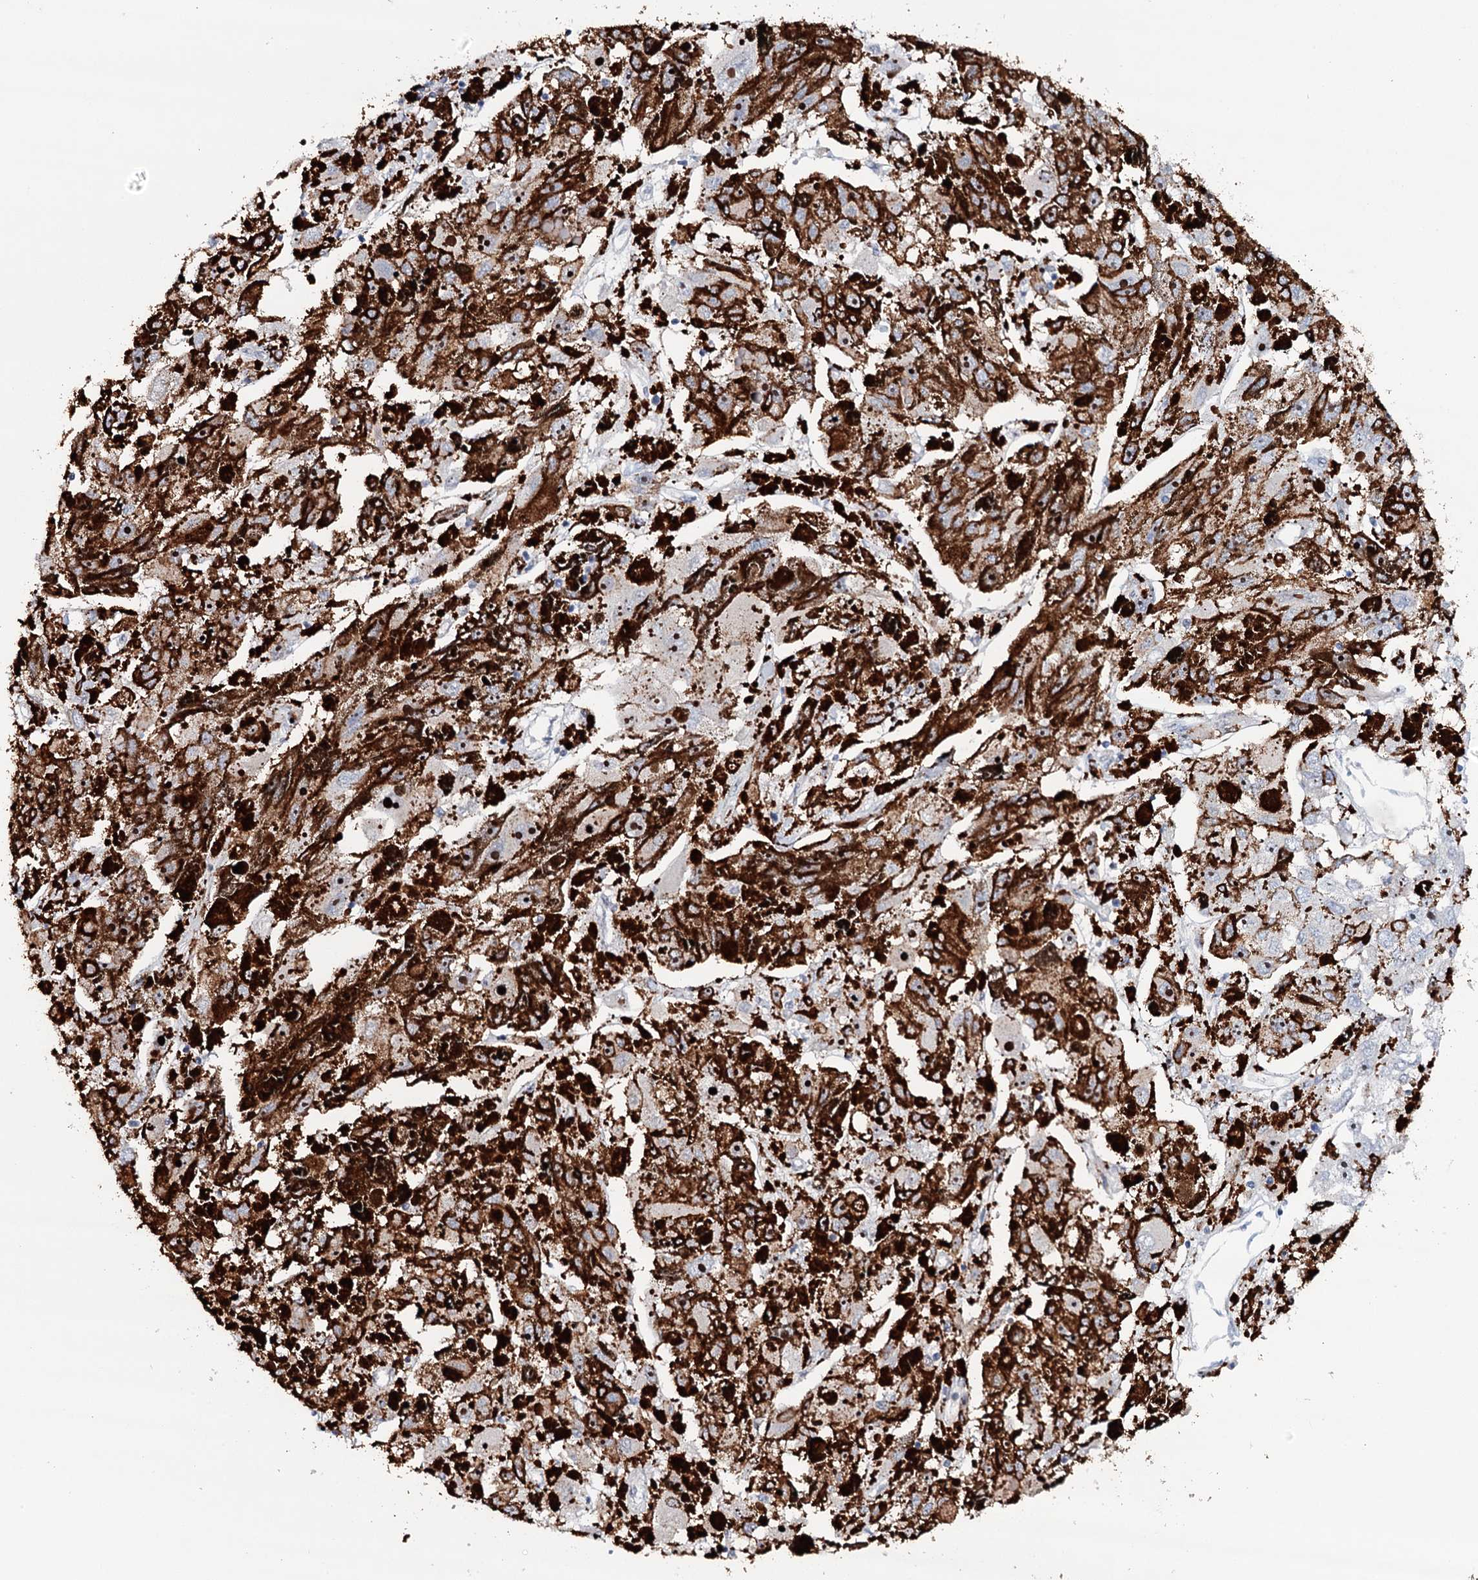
{"staining": {"intensity": "moderate", "quantity": ">75%", "location": "cytoplasmic/membranous,nuclear"}, "tissue": "melanoma", "cell_type": "Tumor cells", "image_type": "cancer", "snomed": [{"axis": "morphology", "description": "Malignant melanoma, NOS"}, {"axis": "topography", "description": "Skin"}], "caption": "Melanoma stained with immunohistochemistry (IHC) exhibits moderate cytoplasmic/membranous and nuclear staining in approximately >75% of tumor cells.", "gene": "RBM43", "patient": {"sex": "female", "age": 104}}